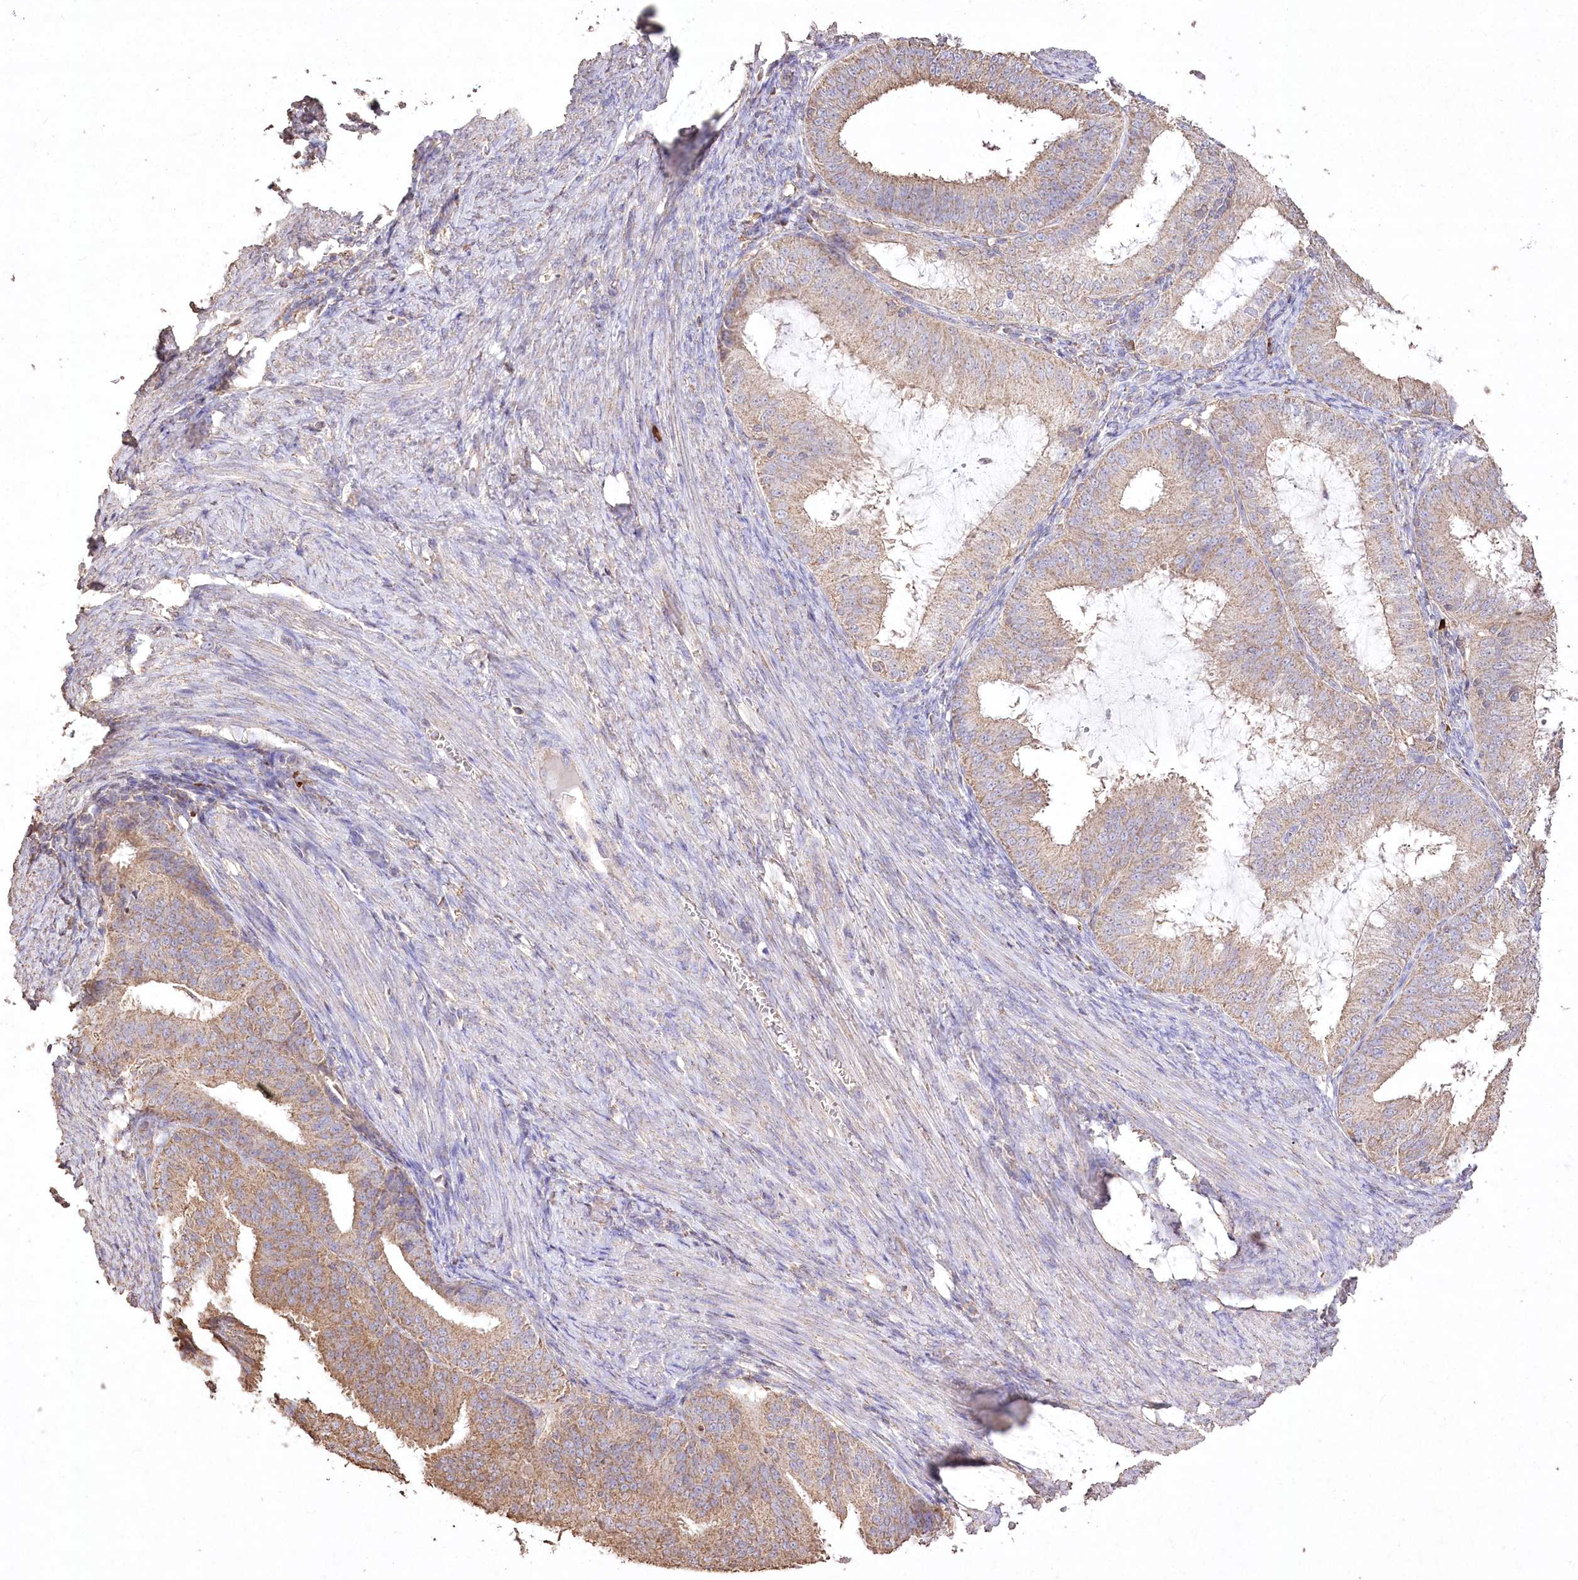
{"staining": {"intensity": "weak", "quantity": ">75%", "location": "cytoplasmic/membranous"}, "tissue": "endometrial cancer", "cell_type": "Tumor cells", "image_type": "cancer", "snomed": [{"axis": "morphology", "description": "Adenocarcinoma, NOS"}, {"axis": "topography", "description": "Endometrium"}], "caption": "Endometrial adenocarcinoma stained with a brown dye reveals weak cytoplasmic/membranous positive staining in about >75% of tumor cells.", "gene": "IREB2", "patient": {"sex": "female", "age": 51}}